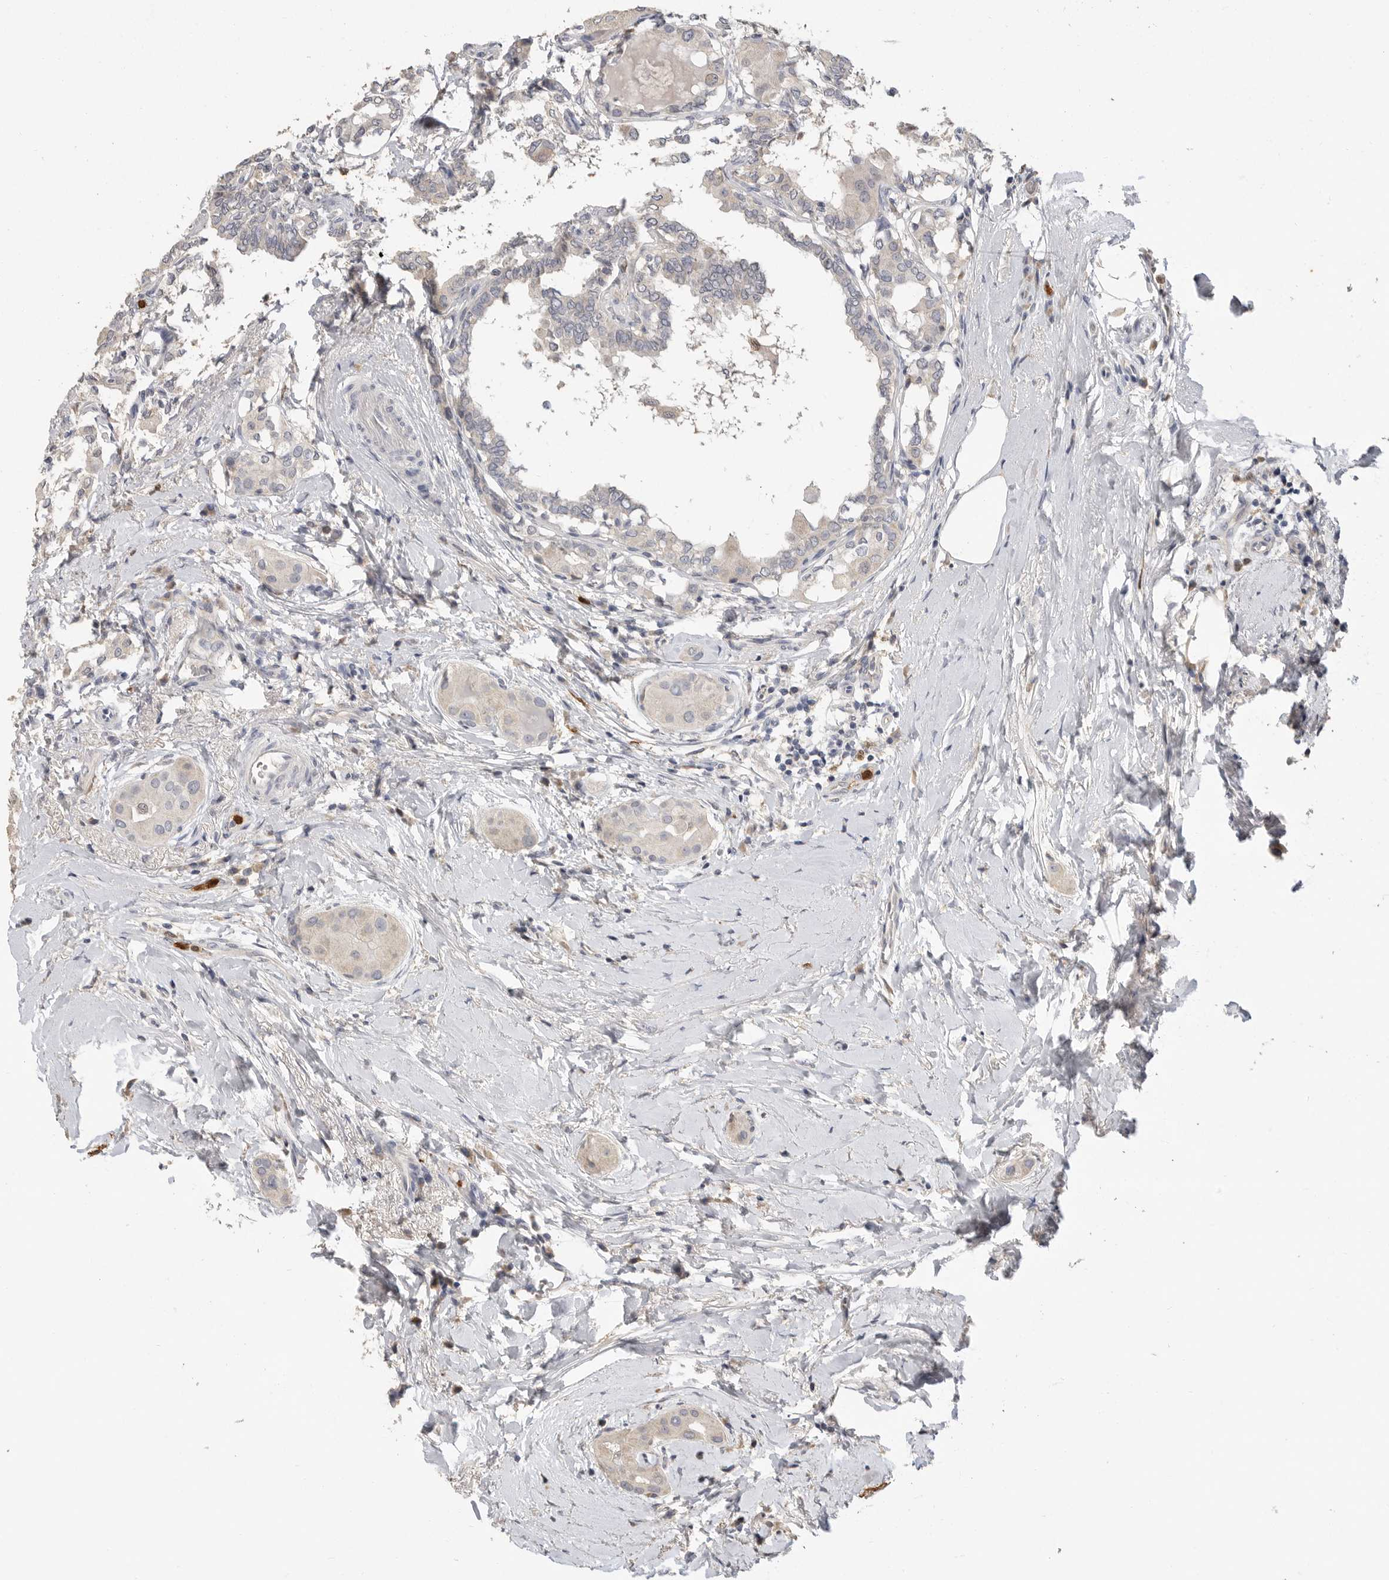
{"staining": {"intensity": "negative", "quantity": "none", "location": "none"}, "tissue": "thyroid cancer", "cell_type": "Tumor cells", "image_type": "cancer", "snomed": [{"axis": "morphology", "description": "Papillary adenocarcinoma, NOS"}, {"axis": "topography", "description": "Thyroid gland"}], "caption": "Immunohistochemical staining of papillary adenocarcinoma (thyroid) shows no significant positivity in tumor cells. (Brightfield microscopy of DAB immunohistochemistry at high magnification).", "gene": "LTBR", "patient": {"sex": "male", "age": 33}}